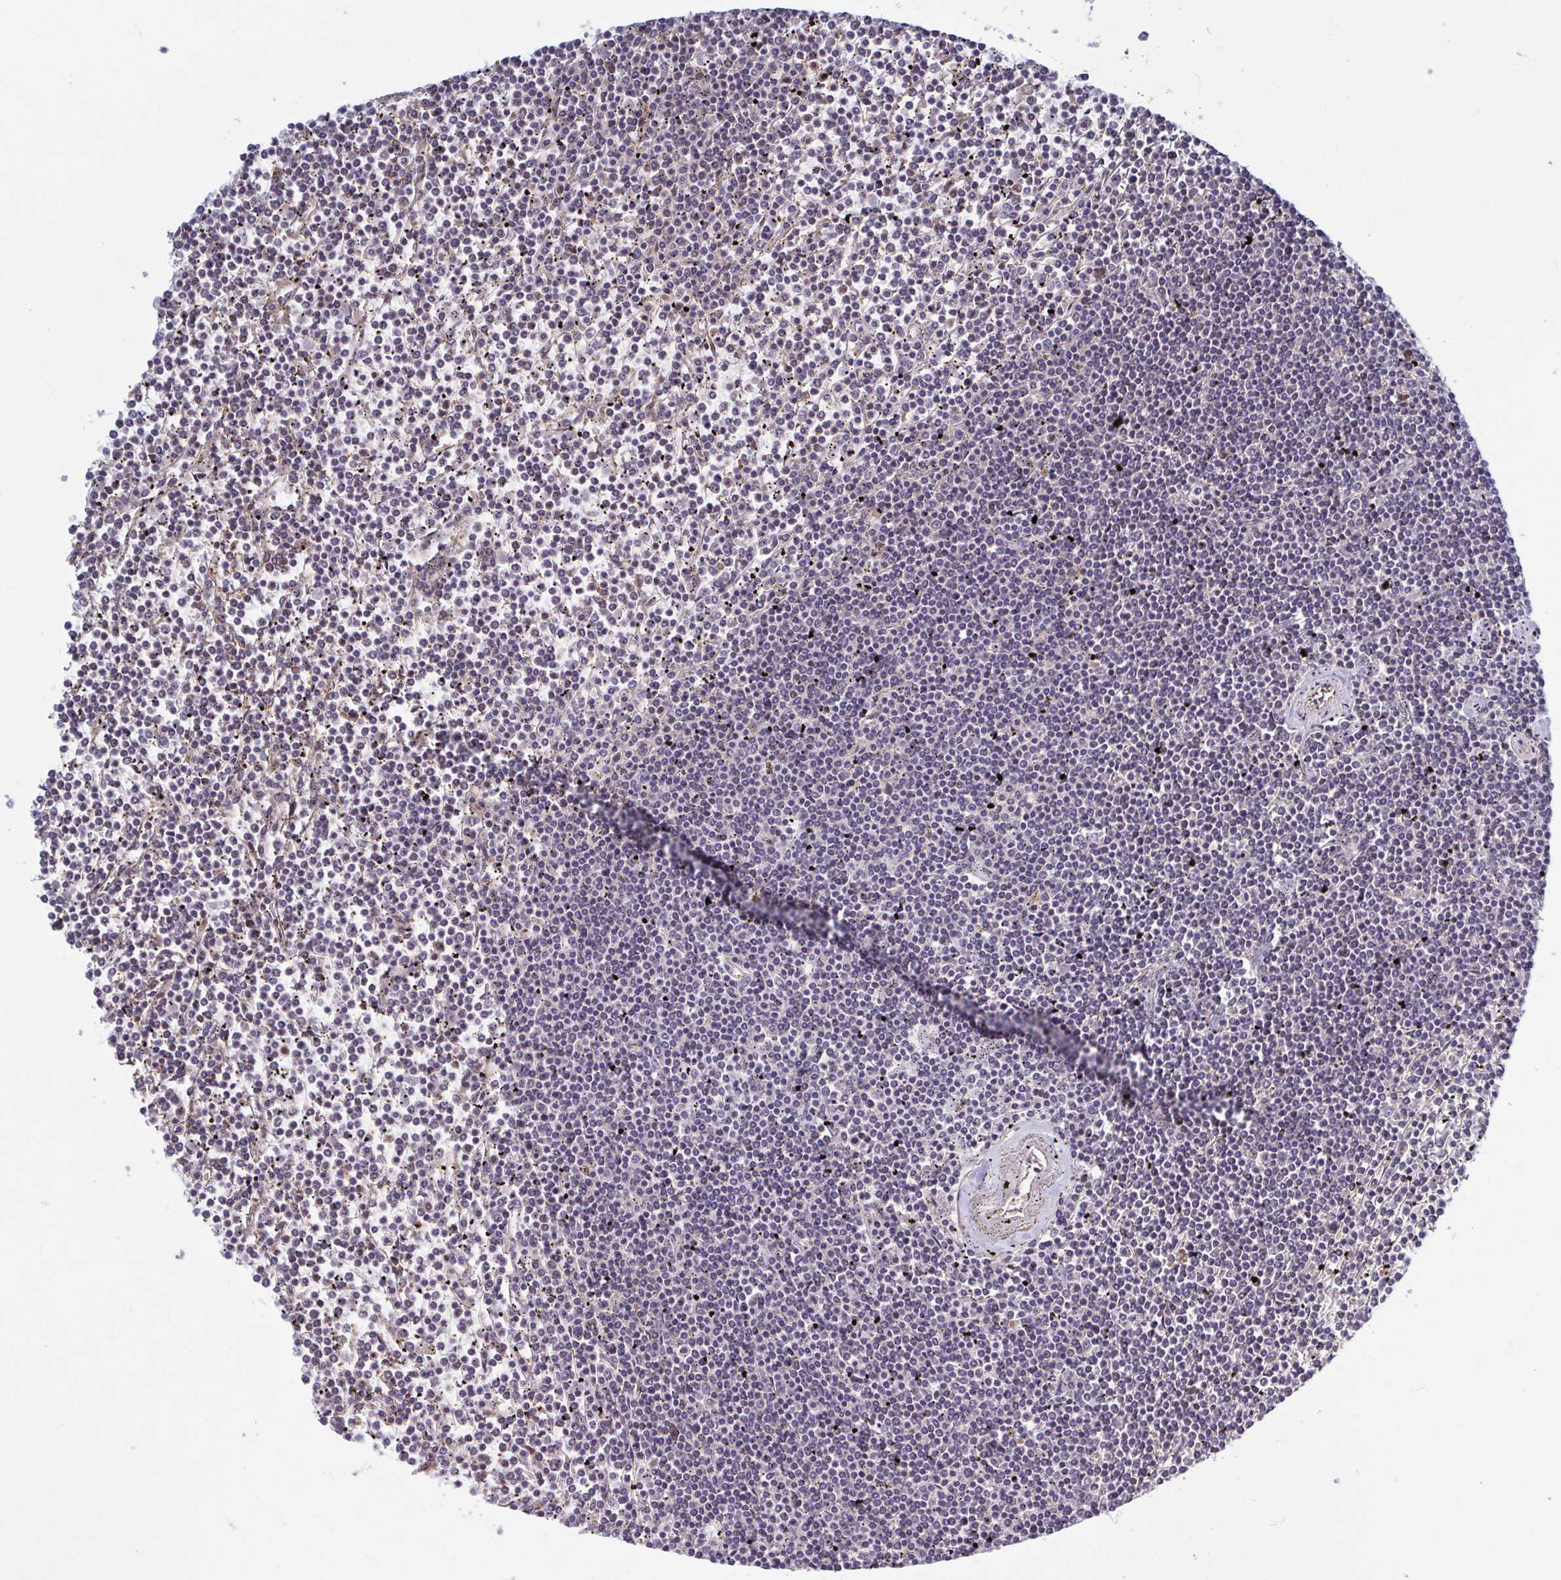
{"staining": {"intensity": "negative", "quantity": "none", "location": "none"}, "tissue": "lymphoma", "cell_type": "Tumor cells", "image_type": "cancer", "snomed": [{"axis": "morphology", "description": "Malignant lymphoma, non-Hodgkin's type, Low grade"}, {"axis": "topography", "description": "Spleen"}], "caption": "Malignant lymphoma, non-Hodgkin's type (low-grade) was stained to show a protein in brown. There is no significant staining in tumor cells.", "gene": "LRRC38", "patient": {"sex": "female", "age": 19}}